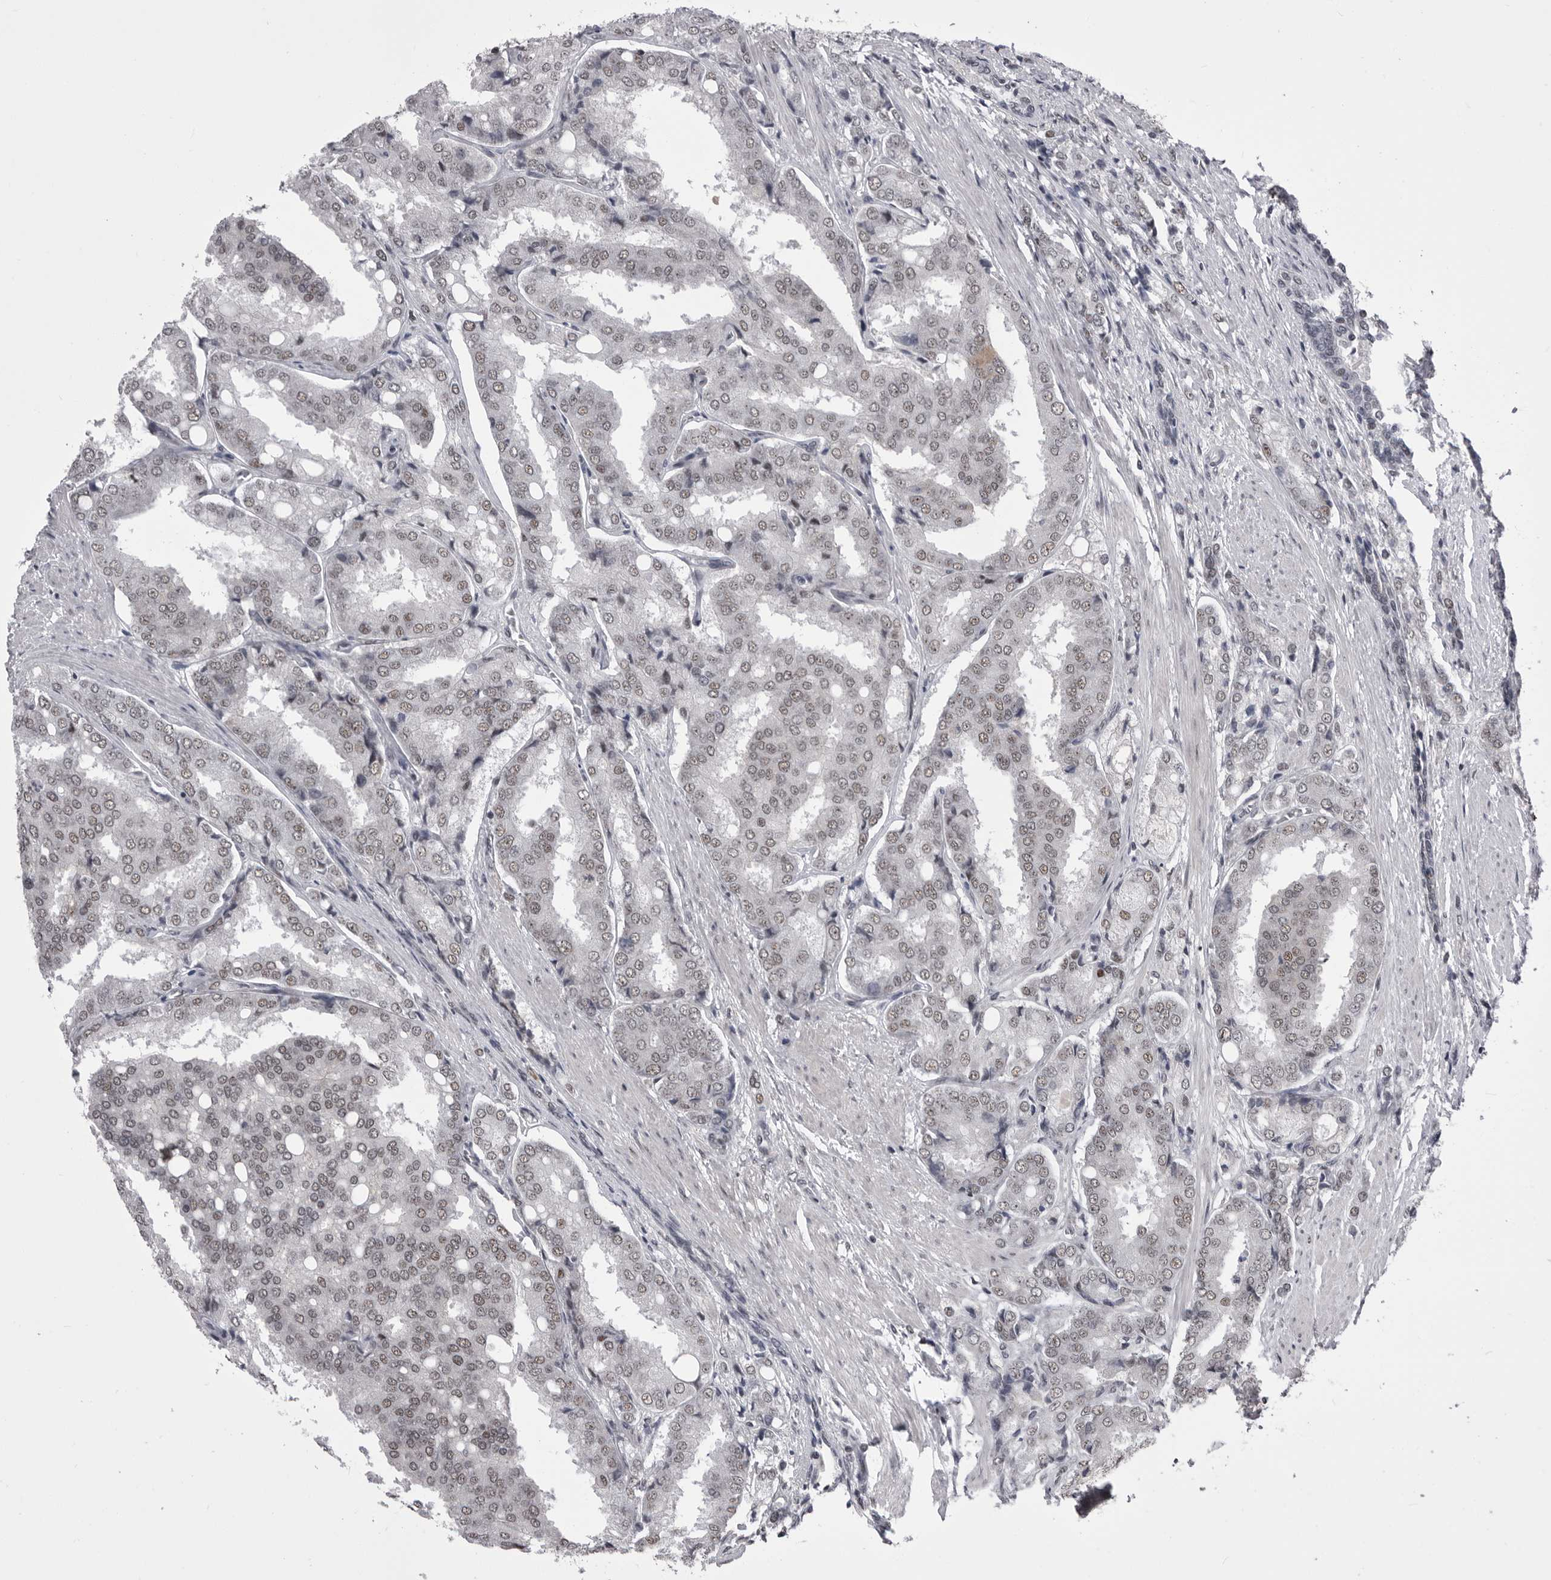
{"staining": {"intensity": "weak", "quantity": "<25%", "location": "nuclear"}, "tissue": "prostate cancer", "cell_type": "Tumor cells", "image_type": "cancer", "snomed": [{"axis": "morphology", "description": "Adenocarcinoma, High grade"}, {"axis": "topography", "description": "Prostate"}], "caption": "A high-resolution image shows immunohistochemistry staining of prostate cancer (adenocarcinoma (high-grade)), which exhibits no significant expression in tumor cells.", "gene": "PRPF3", "patient": {"sex": "male", "age": 50}}